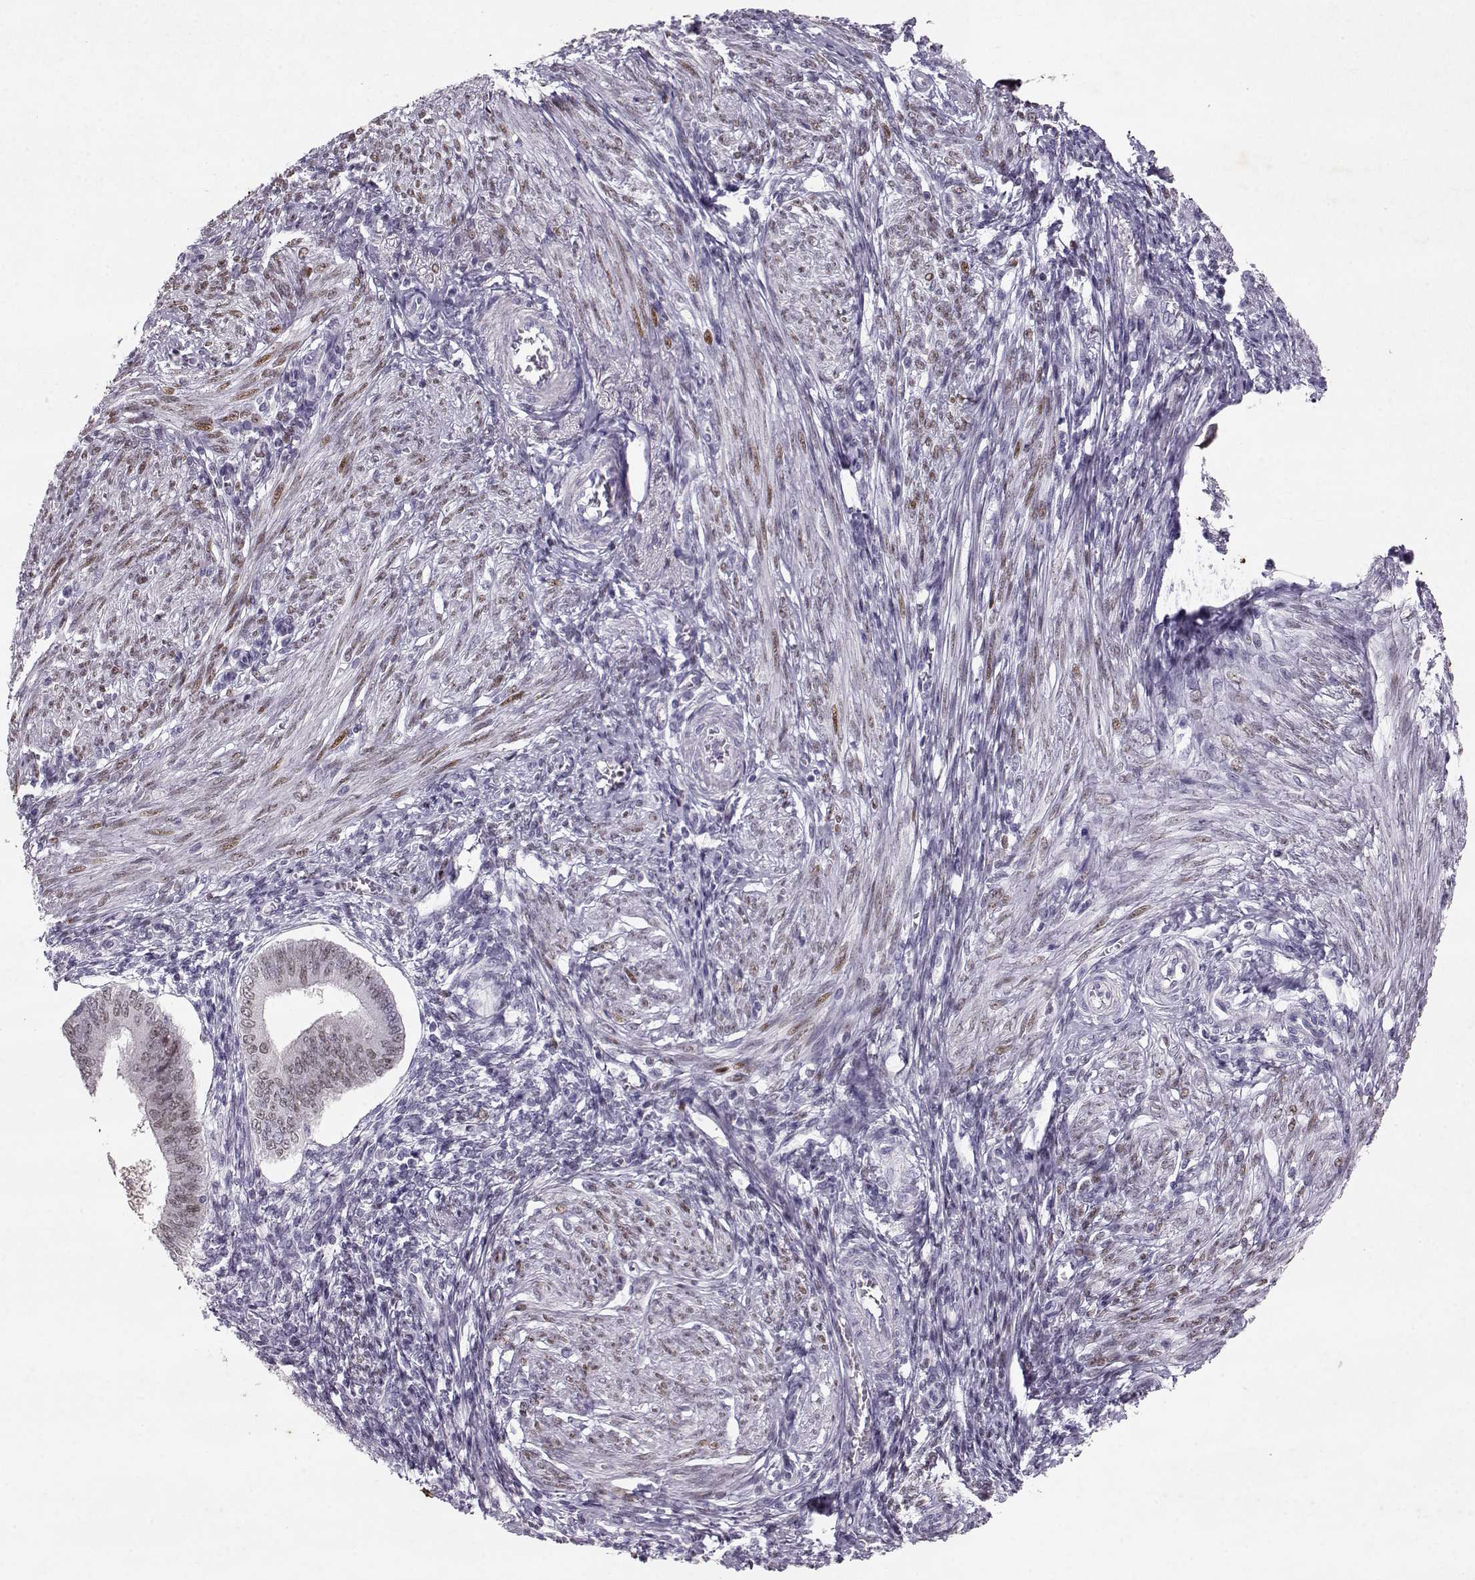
{"staining": {"intensity": "negative", "quantity": "none", "location": "none"}, "tissue": "endometrium", "cell_type": "Cells in endometrial stroma", "image_type": "normal", "snomed": [{"axis": "morphology", "description": "Normal tissue, NOS"}, {"axis": "topography", "description": "Endometrium"}], "caption": "Cells in endometrial stroma show no significant expression in unremarkable endometrium. (Immunohistochemistry (ihc), brightfield microscopy, high magnification).", "gene": "RD3", "patient": {"sex": "female", "age": 42}}